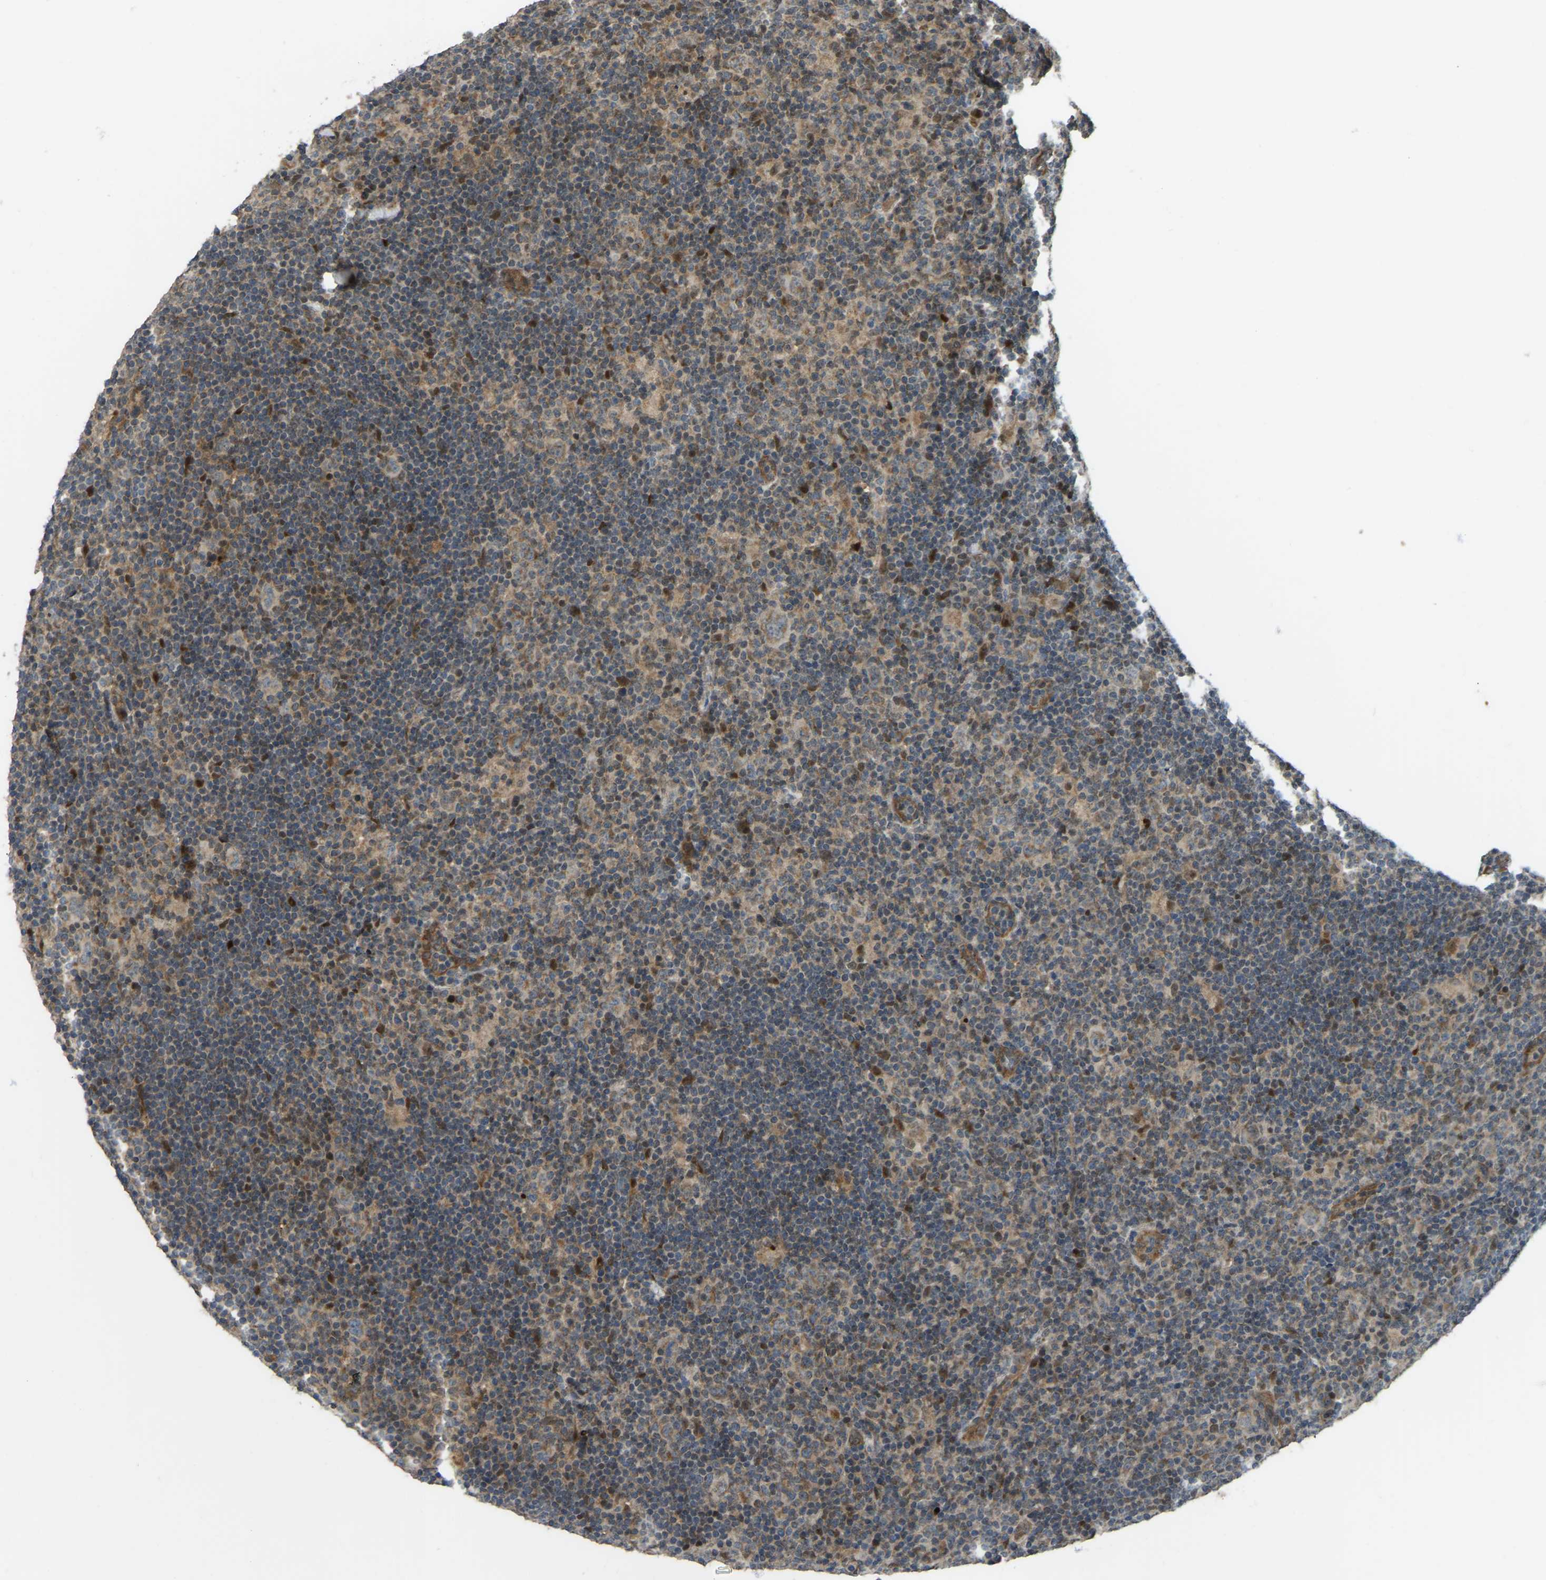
{"staining": {"intensity": "weak", "quantity": "25%-75%", "location": "cytoplasmic/membranous"}, "tissue": "lymphoma", "cell_type": "Tumor cells", "image_type": "cancer", "snomed": [{"axis": "morphology", "description": "Hodgkin's disease, NOS"}, {"axis": "topography", "description": "Lymph node"}], "caption": "This is a photomicrograph of immunohistochemistry (IHC) staining of lymphoma, which shows weak staining in the cytoplasmic/membranous of tumor cells.", "gene": "C21orf91", "patient": {"sex": "female", "age": 57}}